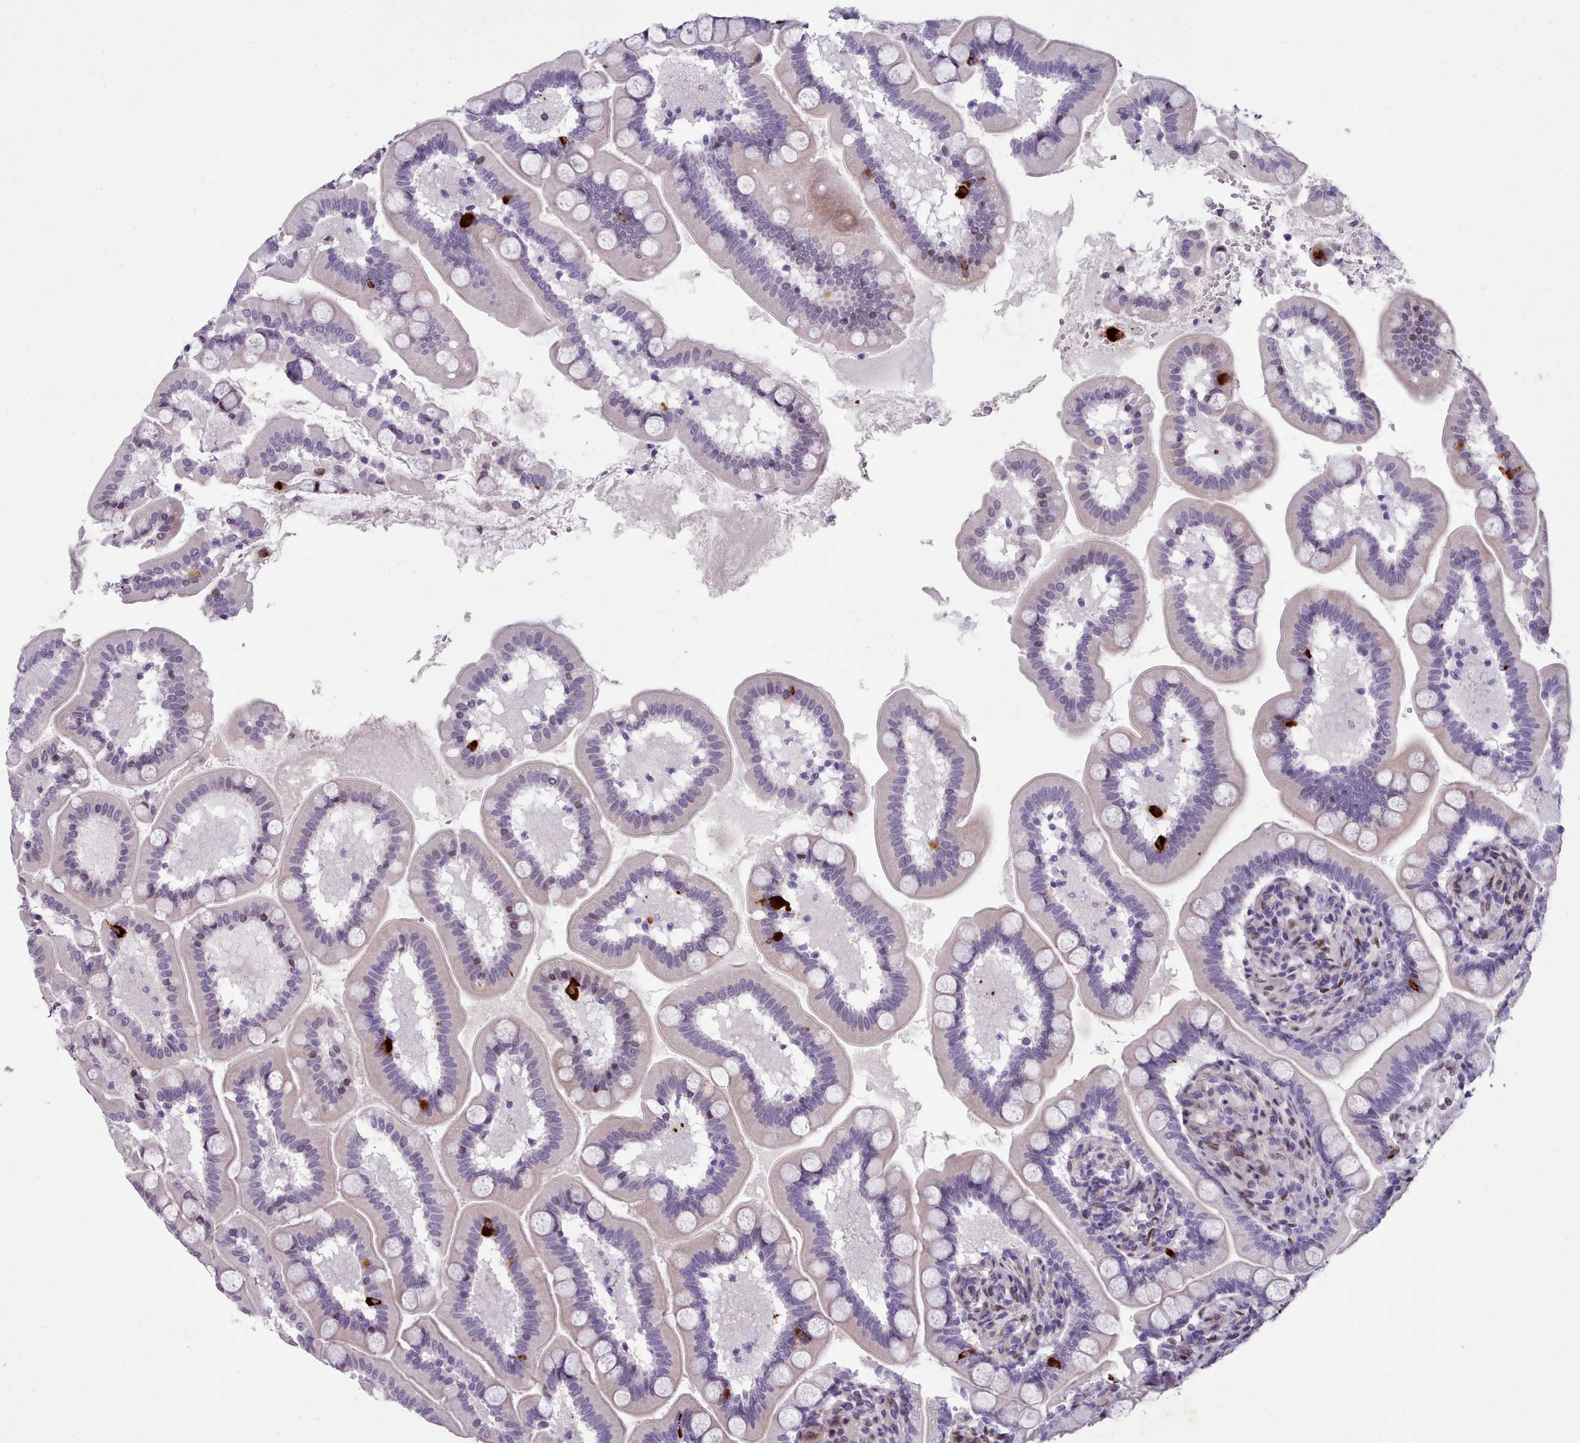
{"staining": {"intensity": "strong", "quantity": "<25%", "location": "cytoplasmic/membranous"}, "tissue": "small intestine", "cell_type": "Glandular cells", "image_type": "normal", "snomed": [{"axis": "morphology", "description": "Normal tissue, NOS"}, {"axis": "topography", "description": "Small intestine"}], "caption": "A histopathology image of human small intestine stained for a protein shows strong cytoplasmic/membranous brown staining in glandular cells. (Stains: DAB (3,3'-diaminobenzidine) in brown, nuclei in blue, Microscopy: brightfield microscopy at high magnification).", "gene": "KCNT2", "patient": {"sex": "female", "age": 64}}